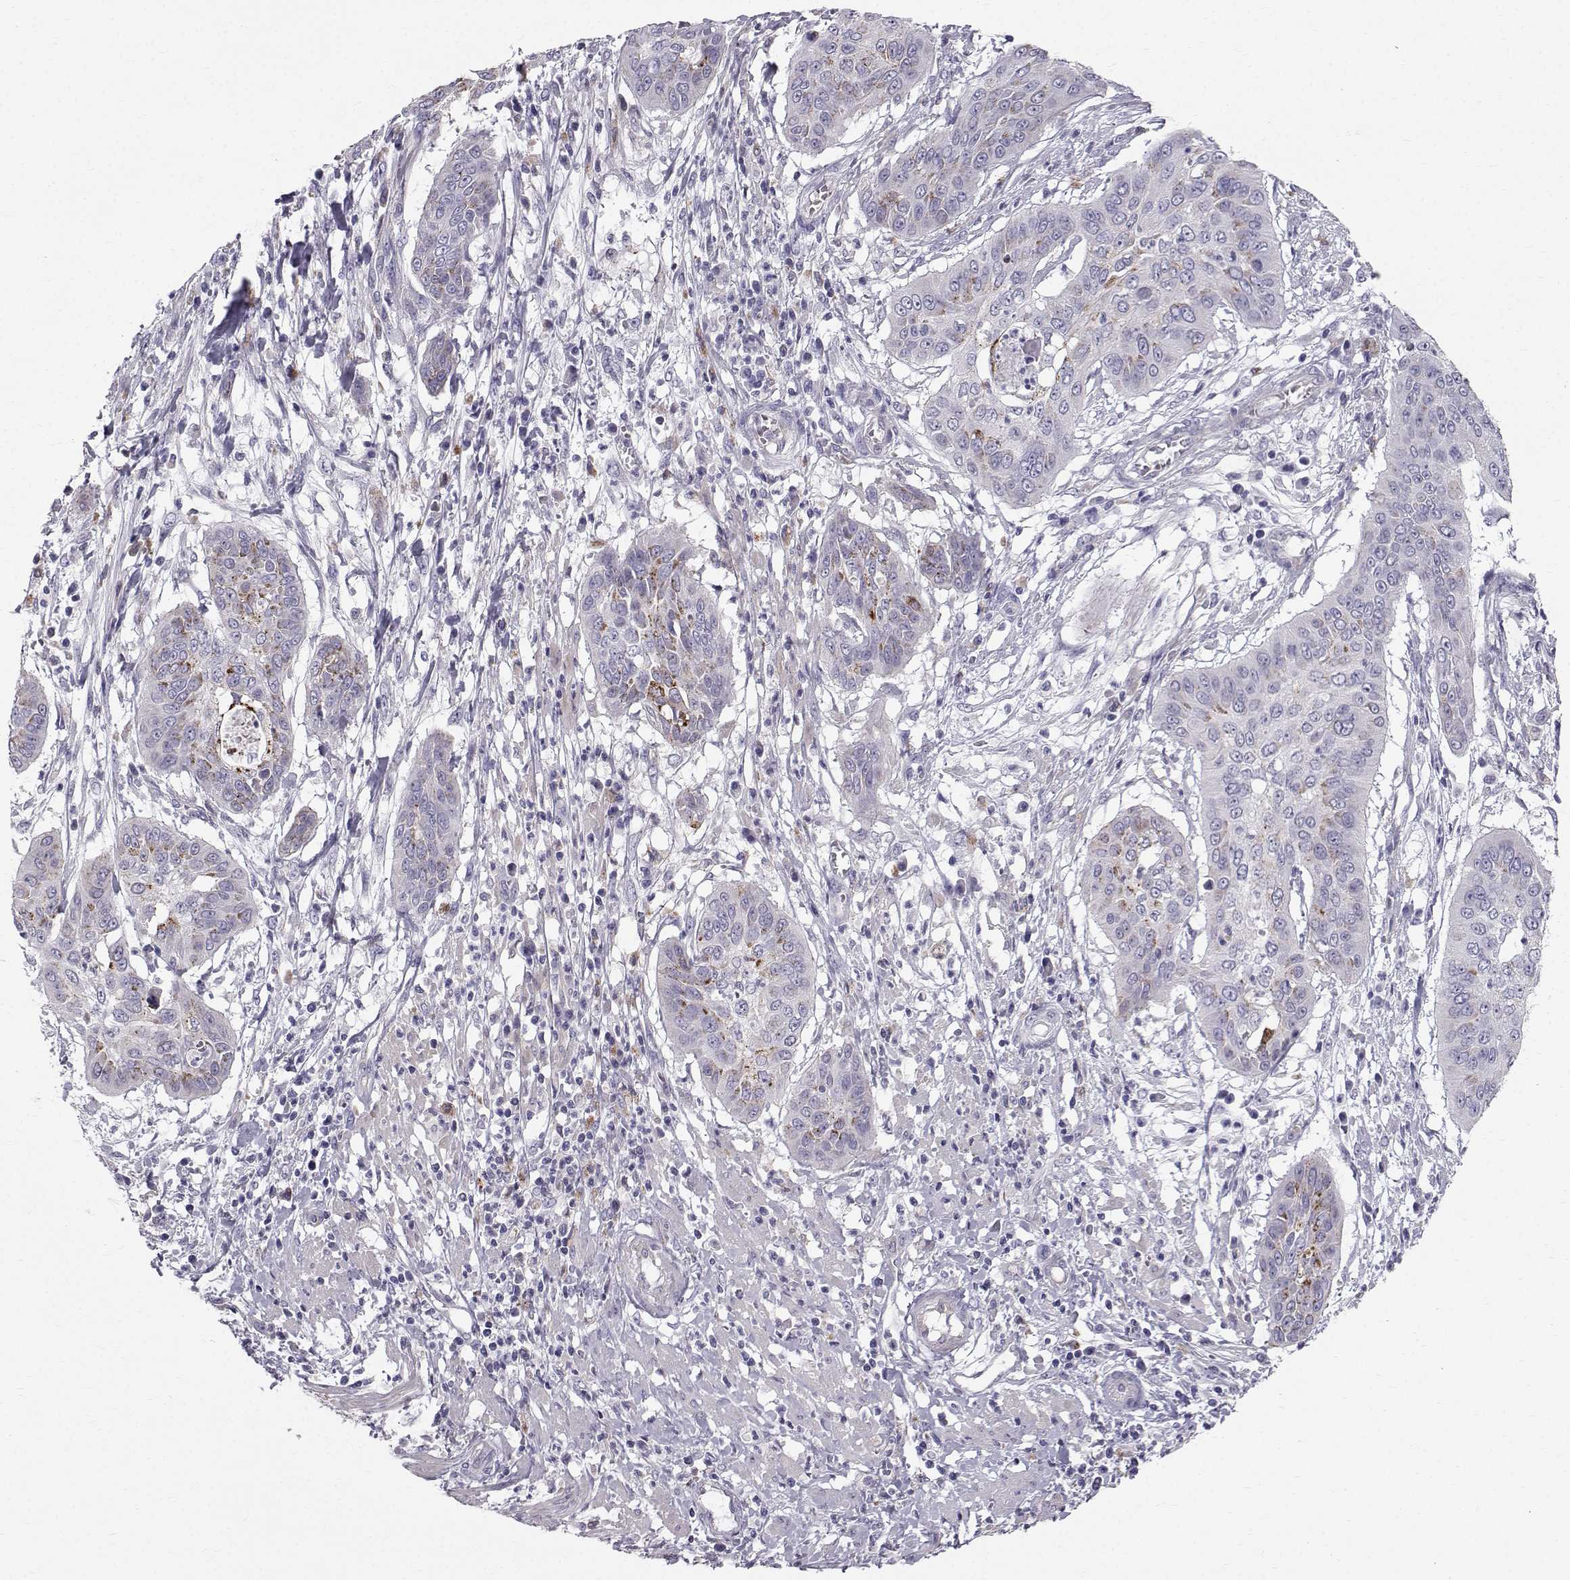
{"staining": {"intensity": "moderate", "quantity": "<25%", "location": "cytoplasmic/membranous"}, "tissue": "cervical cancer", "cell_type": "Tumor cells", "image_type": "cancer", "snomed": [{"axis": "morphology", "description": "Squamous cell carcinoma, NOS"}, {"axis": "topography", "description": "Cervix"}], "caption": "The photomicrograph demonstrates staining of cervical squamous cell carcinoma, revealing moderate cytoplasmic/membranous protein expression (brown color) within tumor cells. Nuclei are stained in blue.", "gene": "CALCR", "patient": {"sex": "female", "age": 39}}